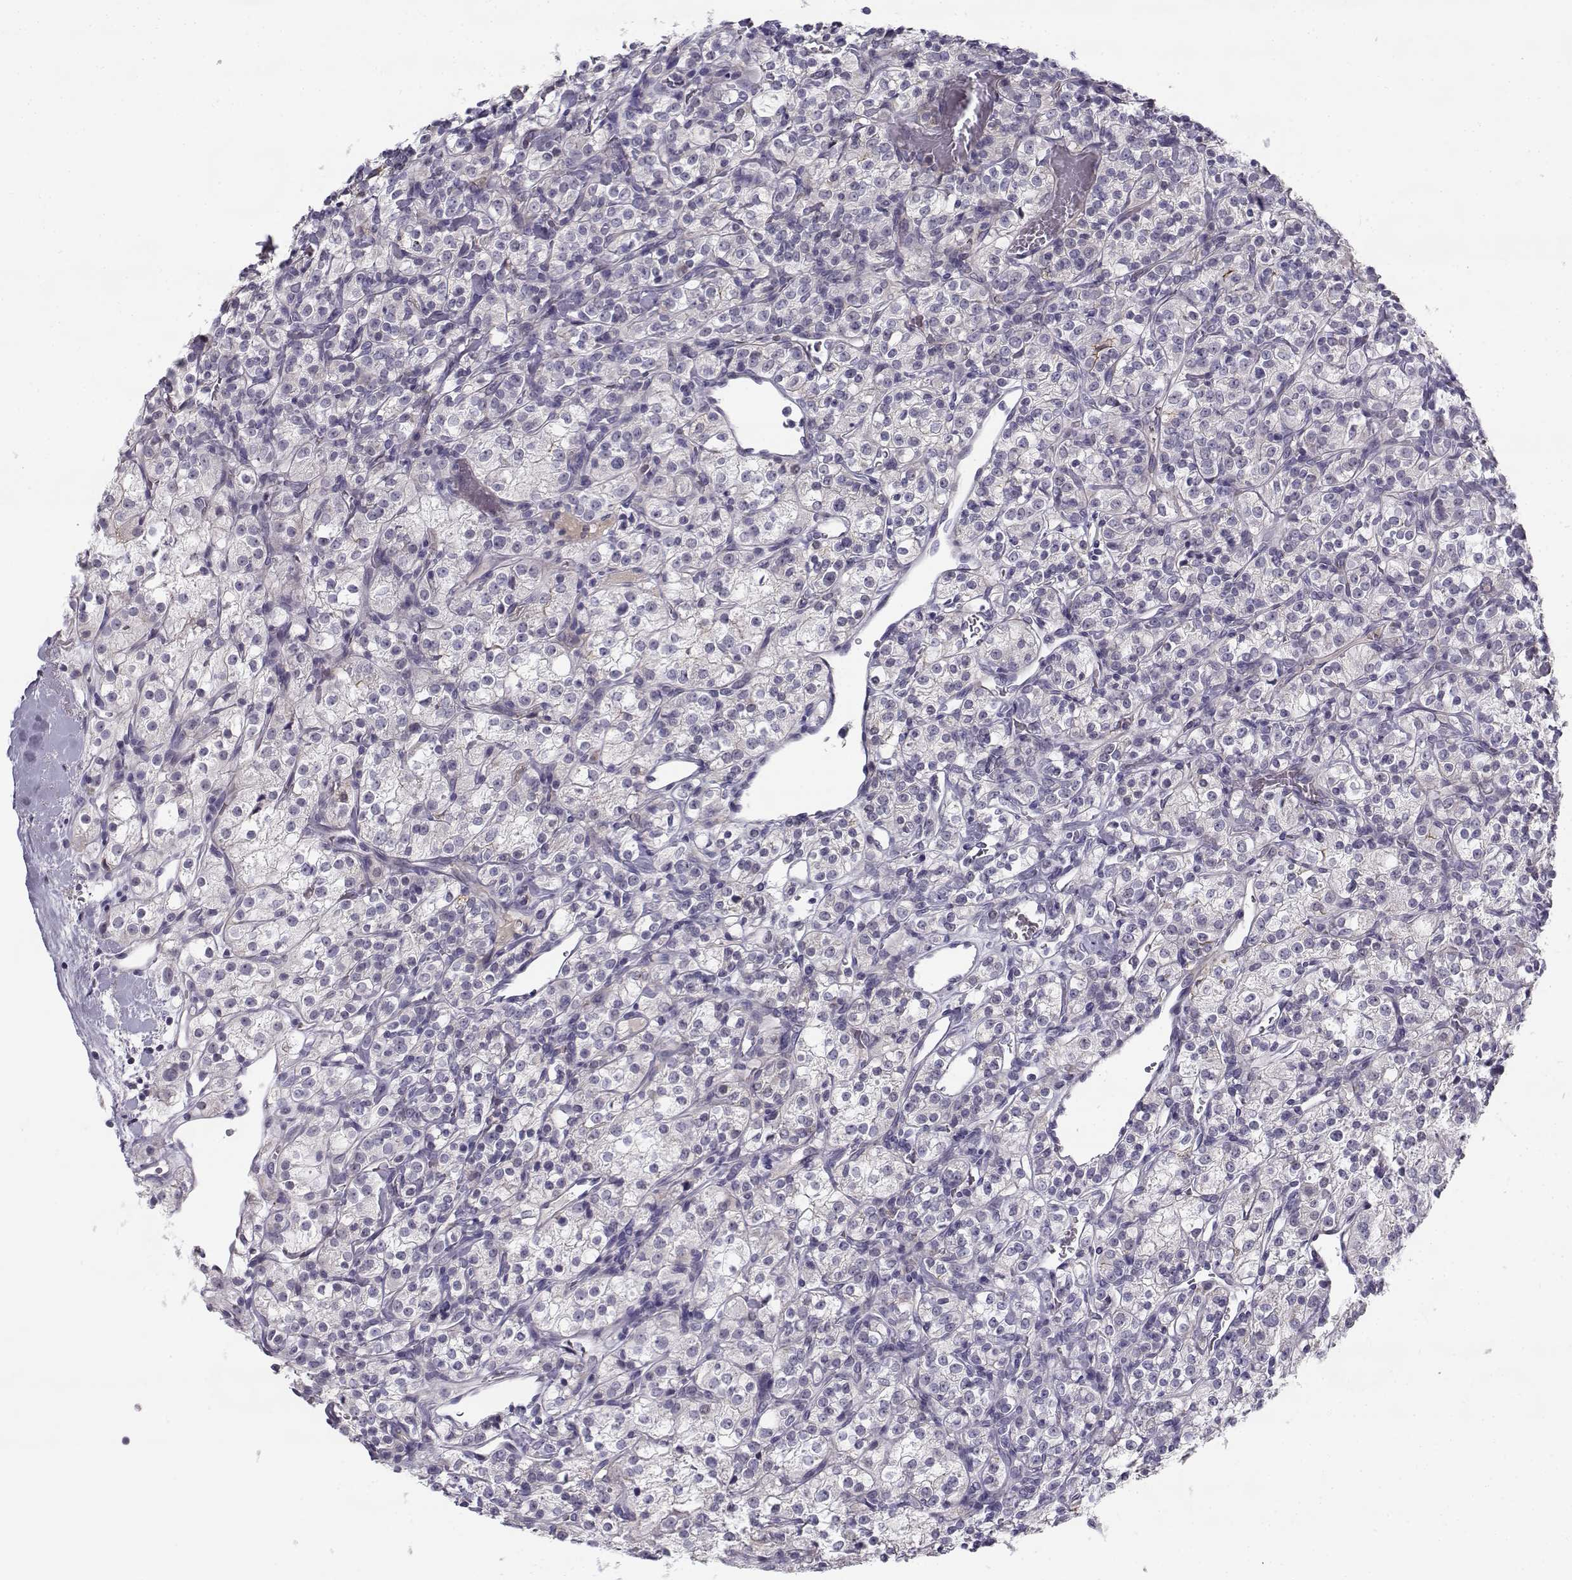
{"staining": {"intensity": "weak", "quantity": "<25%", "location": "cytoplasmic/membranous"}, "tissue": "renal cancer", "cell_type": "Tumor cells", "image_type": "cancer", "snomed": [{"axis": "morphology", "description": "Adenocarcinoma, NOS"}, {"axis": "topography", "description": "Kidney"}], "caption": "This photomicrograph is of renal cancer stained with immunohistochemistry to label a protein in brown with the nuclei are counter-stained blue. There is no expression in tumor cells. (DAB immunohistochemistry, high magnification).", "gene": "CREB3L3", "patient": {"sex": "male", "age": 77}}